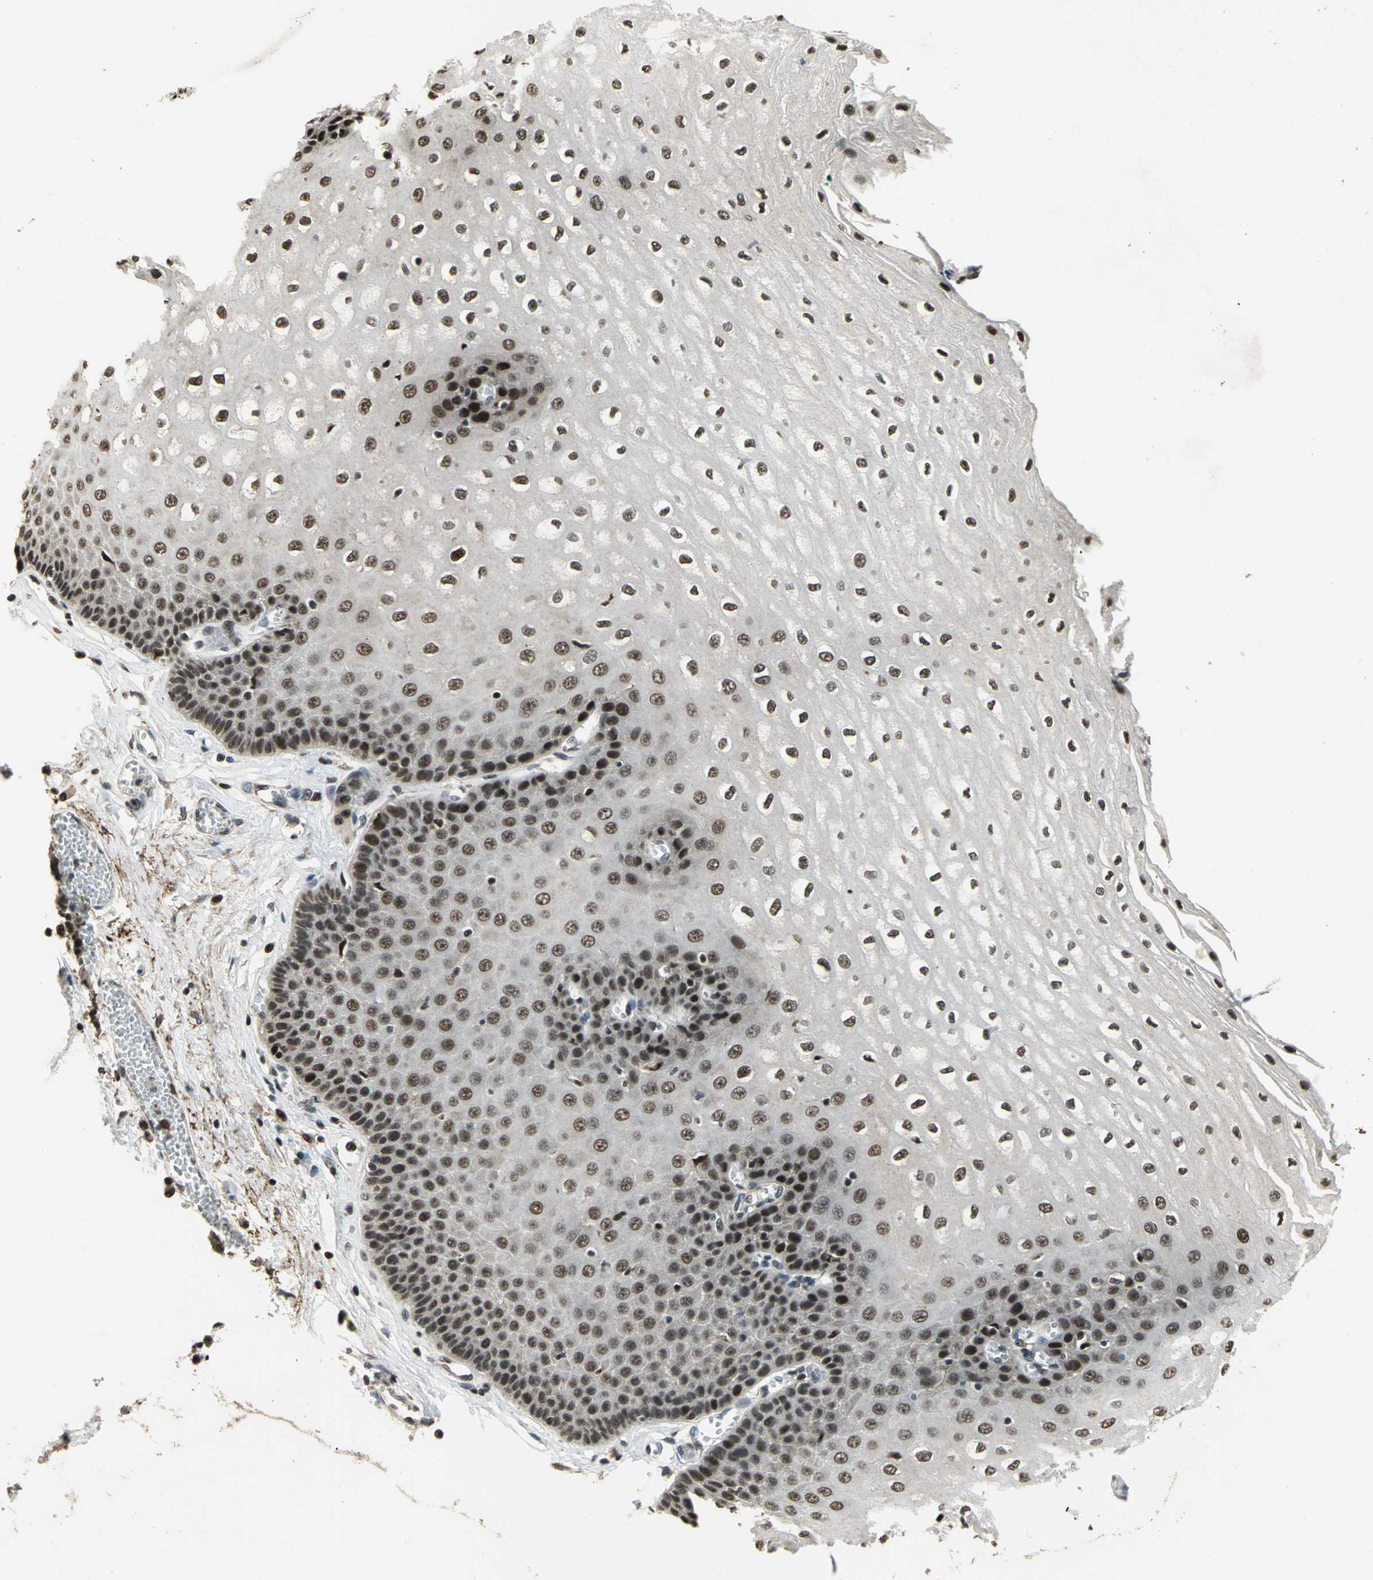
{"staining": {"intensity": "moderate", "quantity": ">75%", "location": "cytoplasmic/membranous"}, "tissue": "esophagus", "cell_type": "Squamous epithelial cells", "image_type": "normal", "snomed": [{"axis": "morphology", "description": "Normal tissue, NOS"}, {"axis": "topography", "description": "Esophagus"}], "caption": "Immunohistochemistry image of benign esophagus stained for a protein (brown), which shows medium levels of moderate cytoplasmic/membranous staining in approximately >75% of squamous epithelial cells.", "gene": "MIS18BP1", "patient": {"sex": "male", "age": 60}}